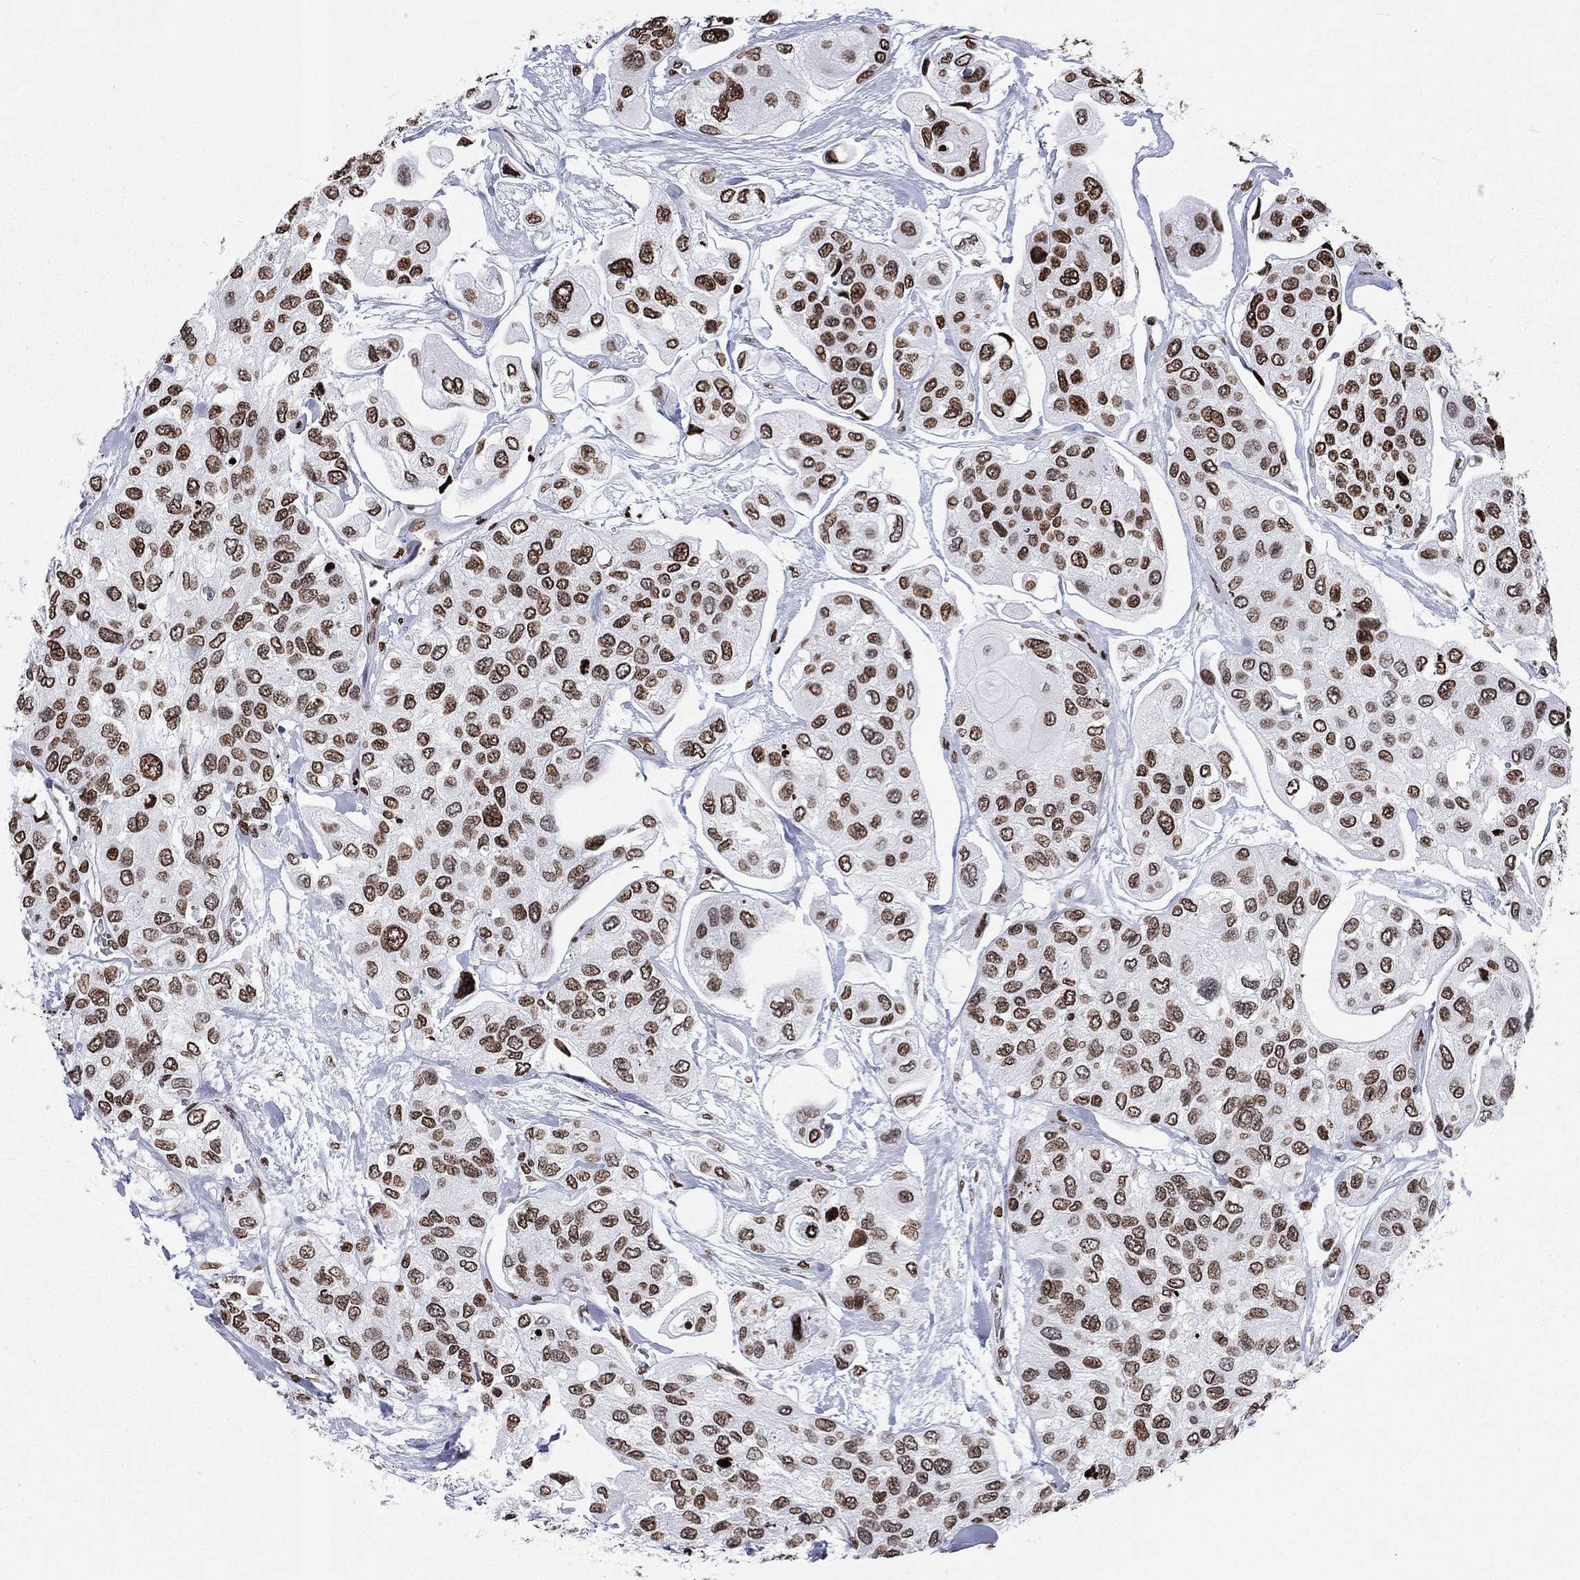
{"staining": {"intensity": "strong", "quantity": "25%-75%", "location": "nuclear"}, "tissue": "urothelial cancer", "cell_type": "Tumor cells", "image_type": "cancer", "snomed": [{"axis": "morphology", "description": "Urothelial carcinoma, High grade"}, {"axis": "topography", "description": "Urinary bladder"}], "caption": "IHC staining of urothelial cancer, which reveals high levels of strong nuclear staining in about 25%-75% of tumor cells indicating strong nuclear protein expression. The staining was performed using DAB (brown) for protein detection and nuclei were counterstained in hematoxylin (blue).", "gene": "H1-5", "patient": {"sex": "male", "age": 77}}